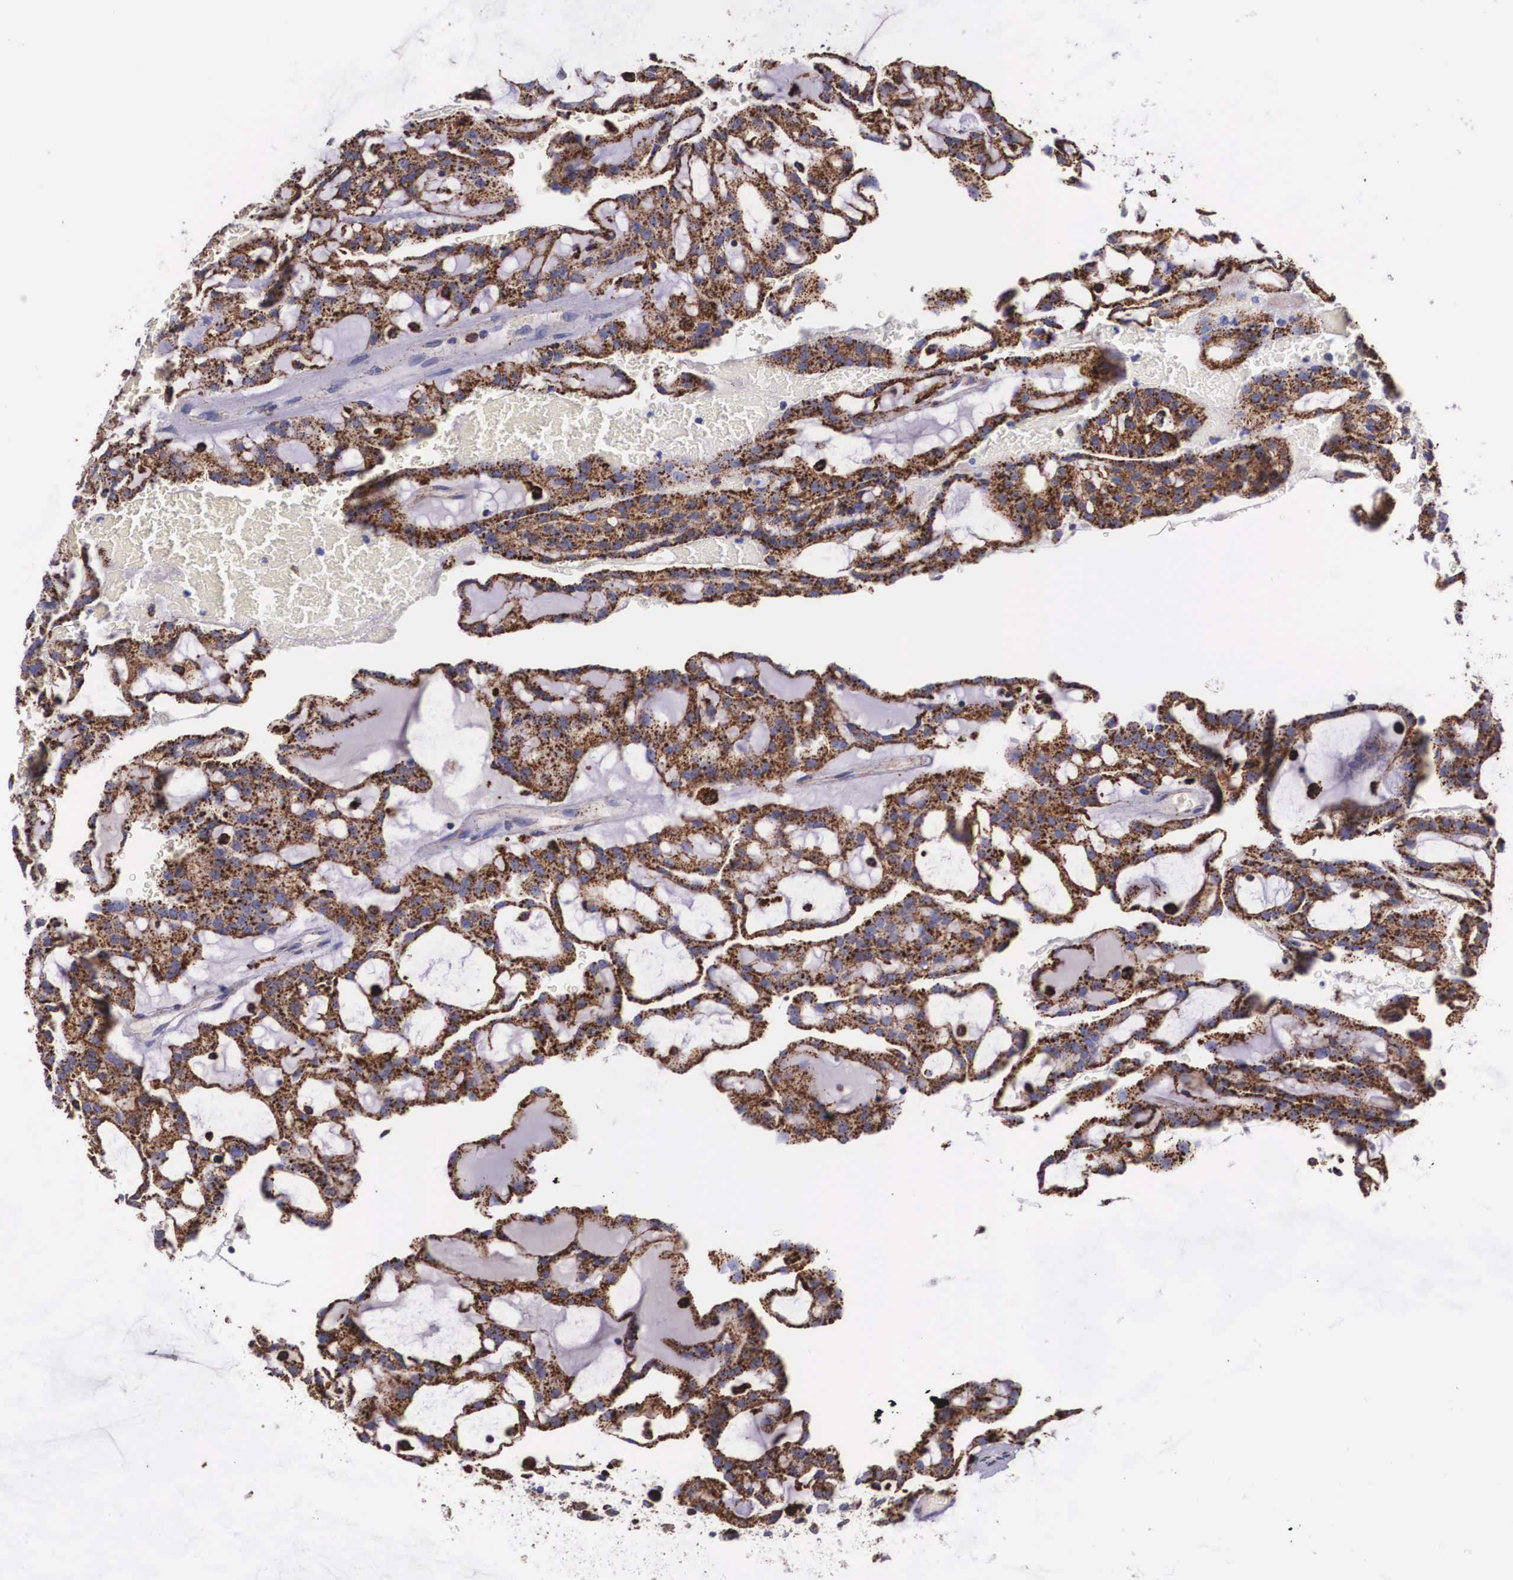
{"staining": {"intensity": "strong", "quantity": ">75%", "location": "cytoplasmic/membranous"}, "tissue": "renal cancer", "cell_type": "Tumor cells", "image_type": "cancer", "snomed": [{"axis": "morphology", "description": "Adenocarcinoma, NOS"}, {"axis": "topography", "description": "Kidney"}], "caption": "About >75% of tumor cells in renal cancer exhibit strong cytoplasmic/membranous protein expression as visualized by brown immunohistochemical staining.", "gene": "NAGA", "patient": {"sex": "male", "age": 63}}